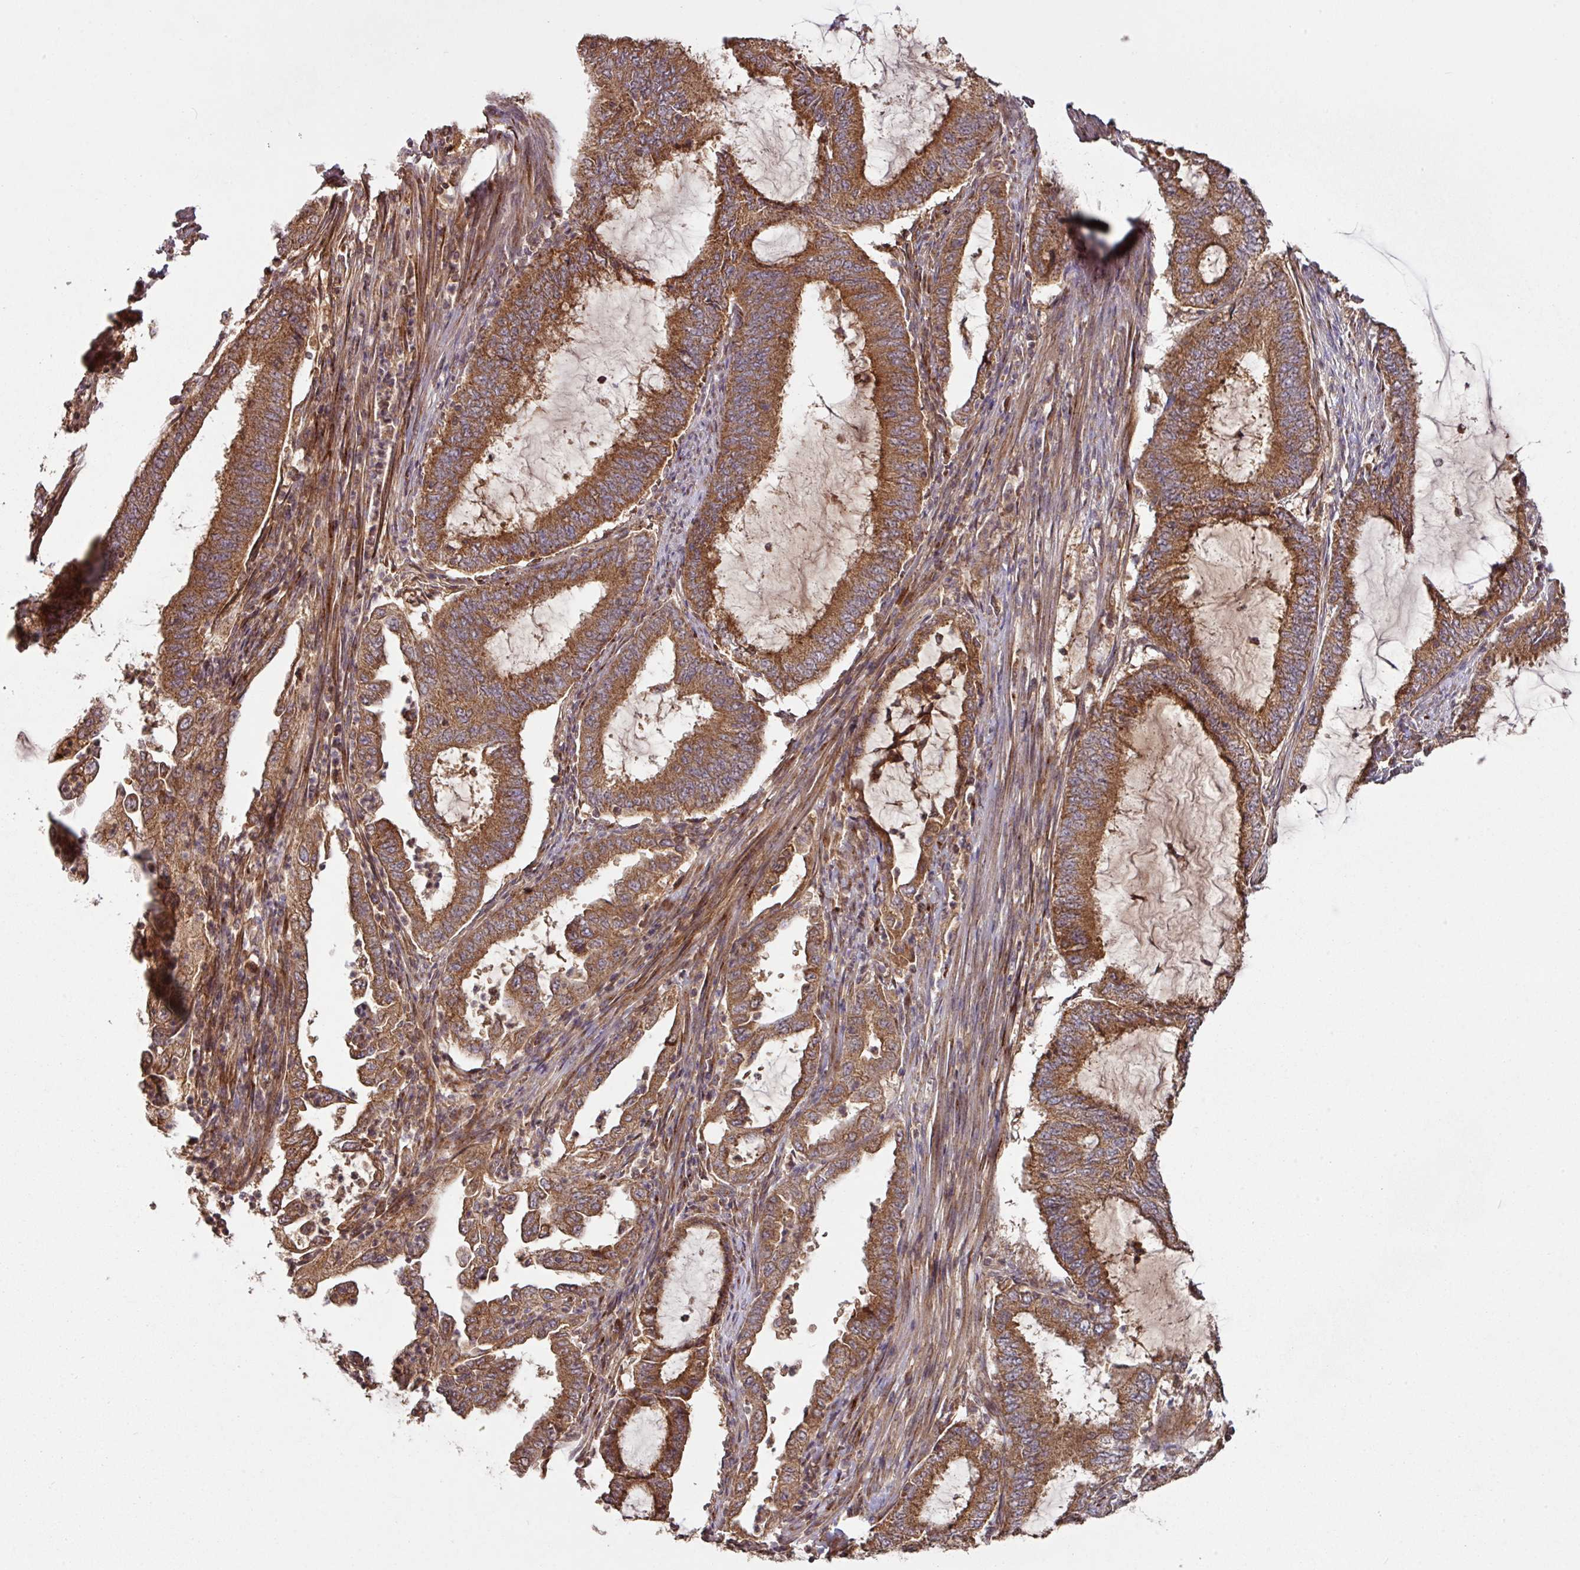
{"staining": {"intensity": "strong", "quantity": ">75%", "location": "cytoplasmic/membranous"}, "tissue": "endometrial cancer", "cell_type": "Tumor cells", "image_type": "cancer", "snomed": [{"axis": "morphology", "description": "Adenocarcinoma, NOS"}, {"axis": "topography", "description": "Endometrium"}], "caption": "A micrograph showing strong cytoplasmic/membranous expression in about >75% of tumor cells in endometrial adenocarcinoma, as visualized by brown immunohistochemical staining.", "gene": "MRRF", "patient": {"sex": "female", "age": 51}}